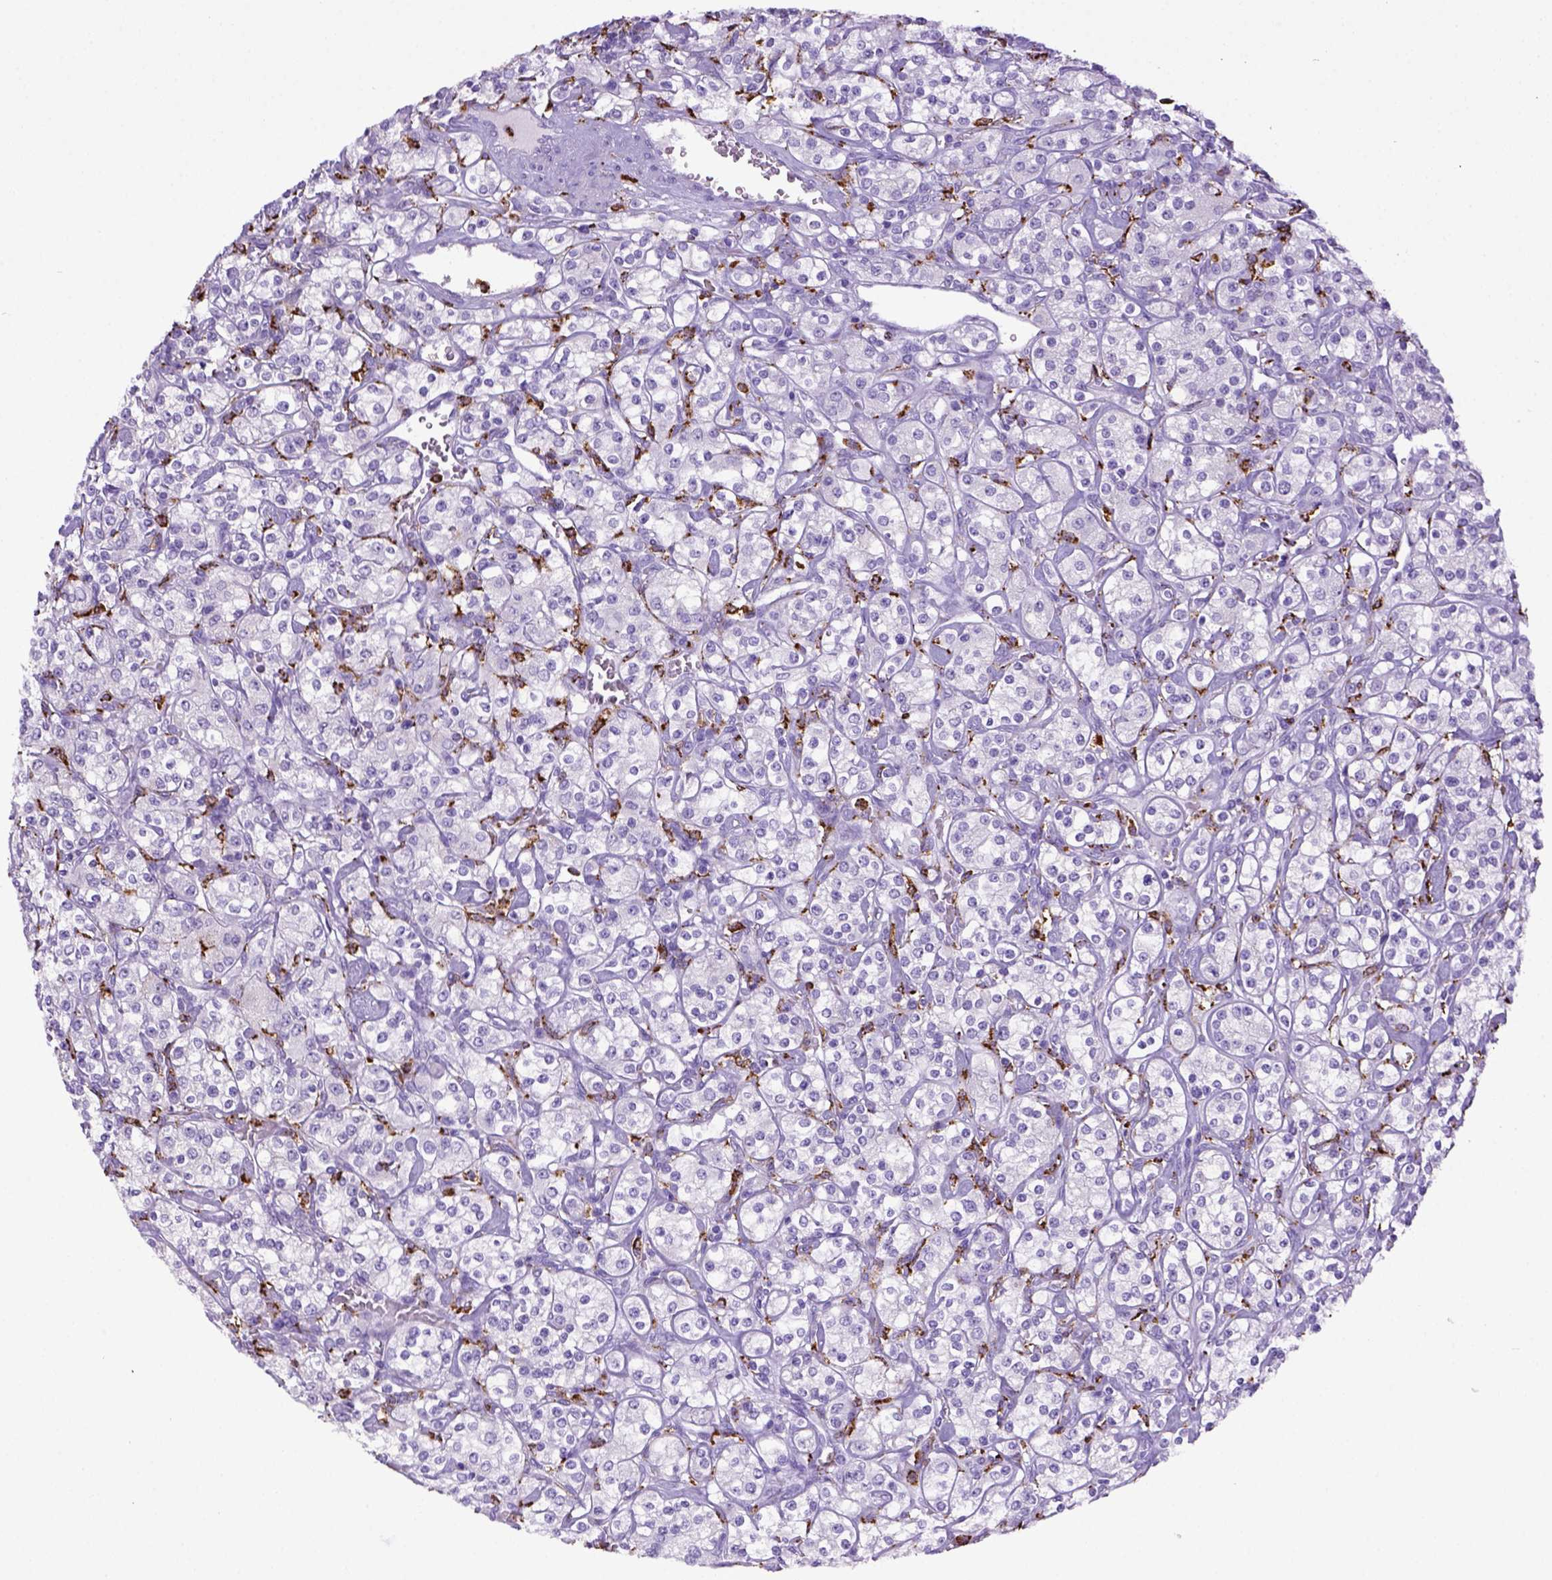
{"staining": {"intensity": "negative", "quantity": "none", "location": "none"}, "tissue": "renal cancer", "cell_type": "Tumor cells", "image_type": "cancer", "snomed": [{"axis": "morphology", "description": "Adenocarcinoma, NOS"}, {"axis": "topography", "description": "Kidney"}], "caption": "Human renal cancer stained for a protein using IHC exhibits no positivity in tumor cells.", "gene": "CD68", "patient": {"sex": "male", "age": 77}}